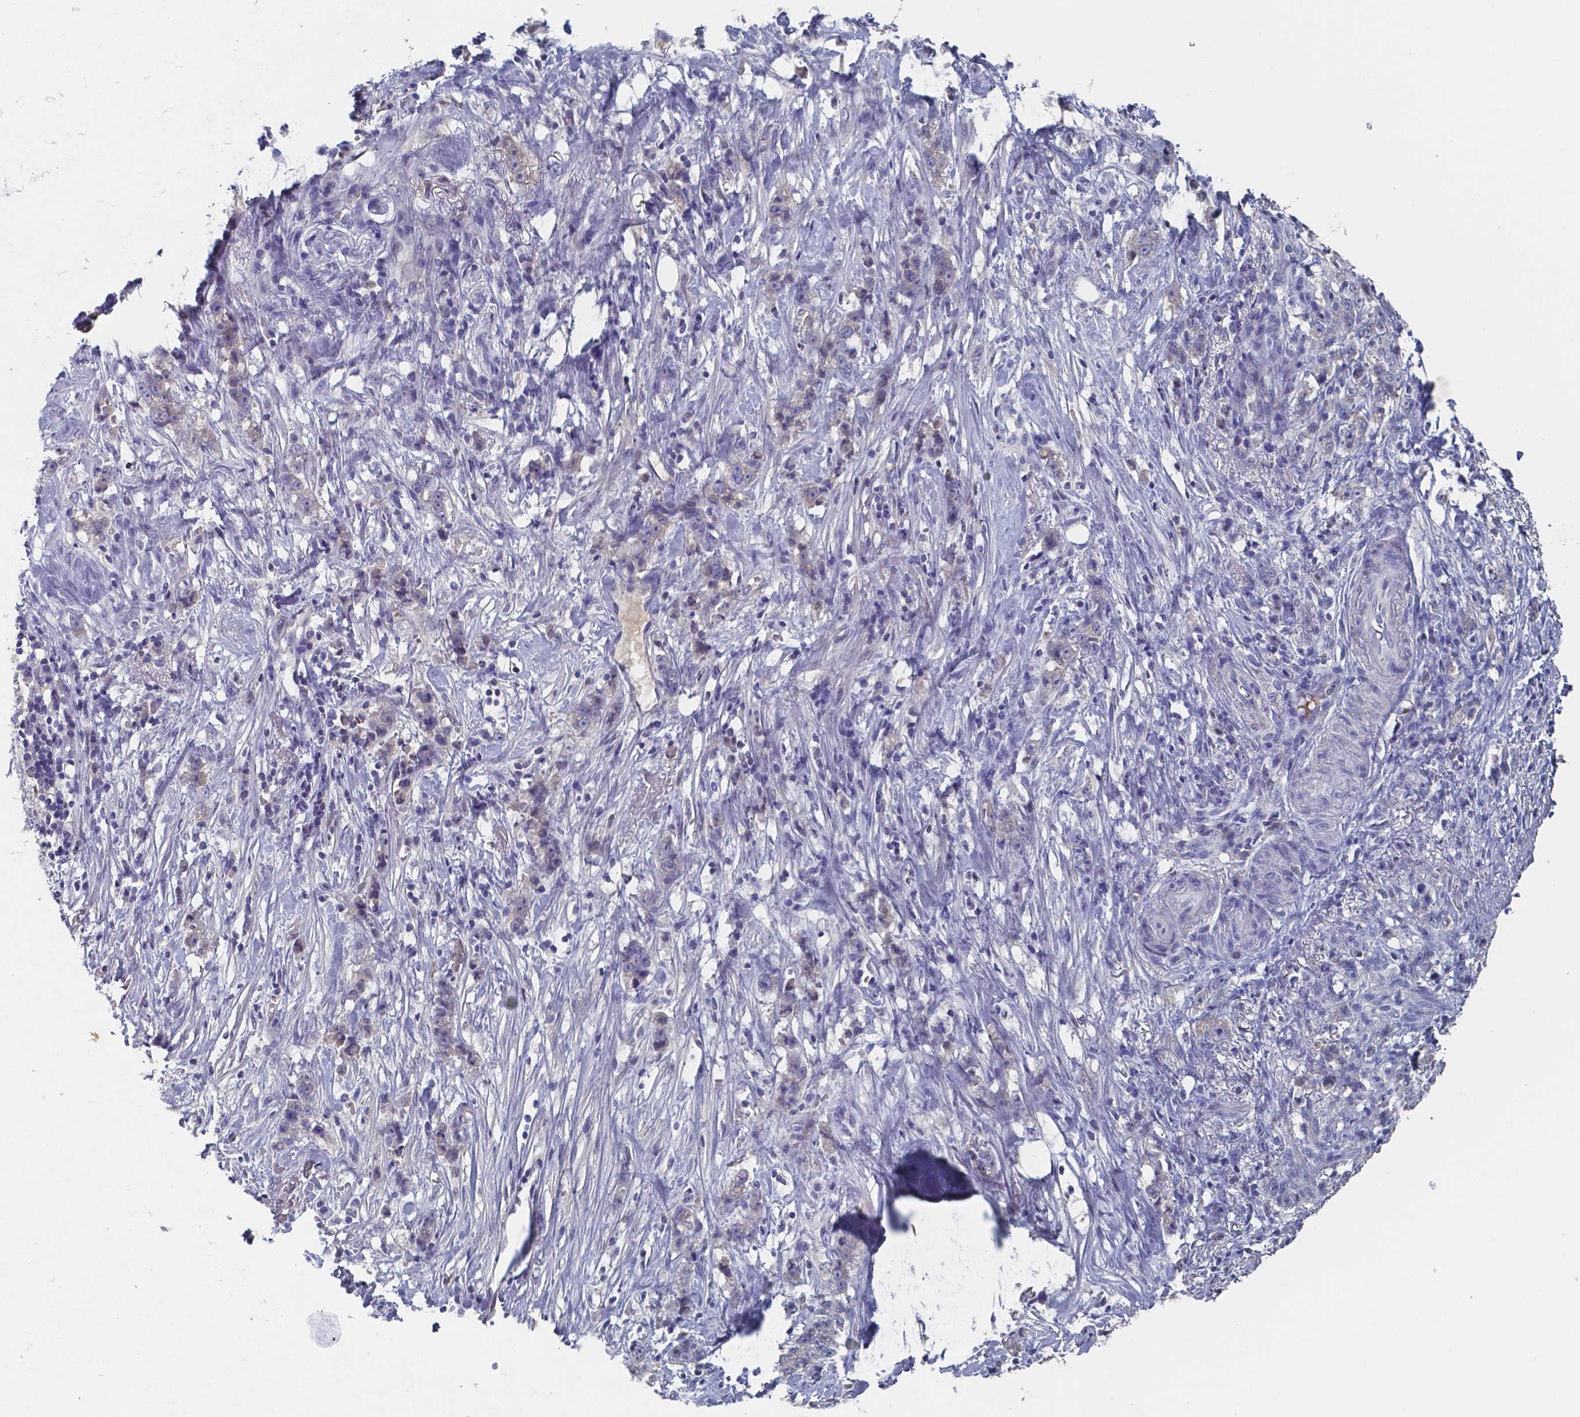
{"staining": {"intensity": "negative", "quantity": "none", "location": "none"}, "tissue": "stomach cancer", "cell_type": "Tumor cells", "image_type": "cancer", "snomed": [{"axis": "morphology", "description": "Adenocarcinoma, NOS"}, {"axis": "topography", "description": "Stomach, lower"}], "caption": "Histopathology image shows no protein expression in tumor cells of stomach cancer tissue.", "gene": "BTBD17", "patient": {"sex": "male", "age": 88}}